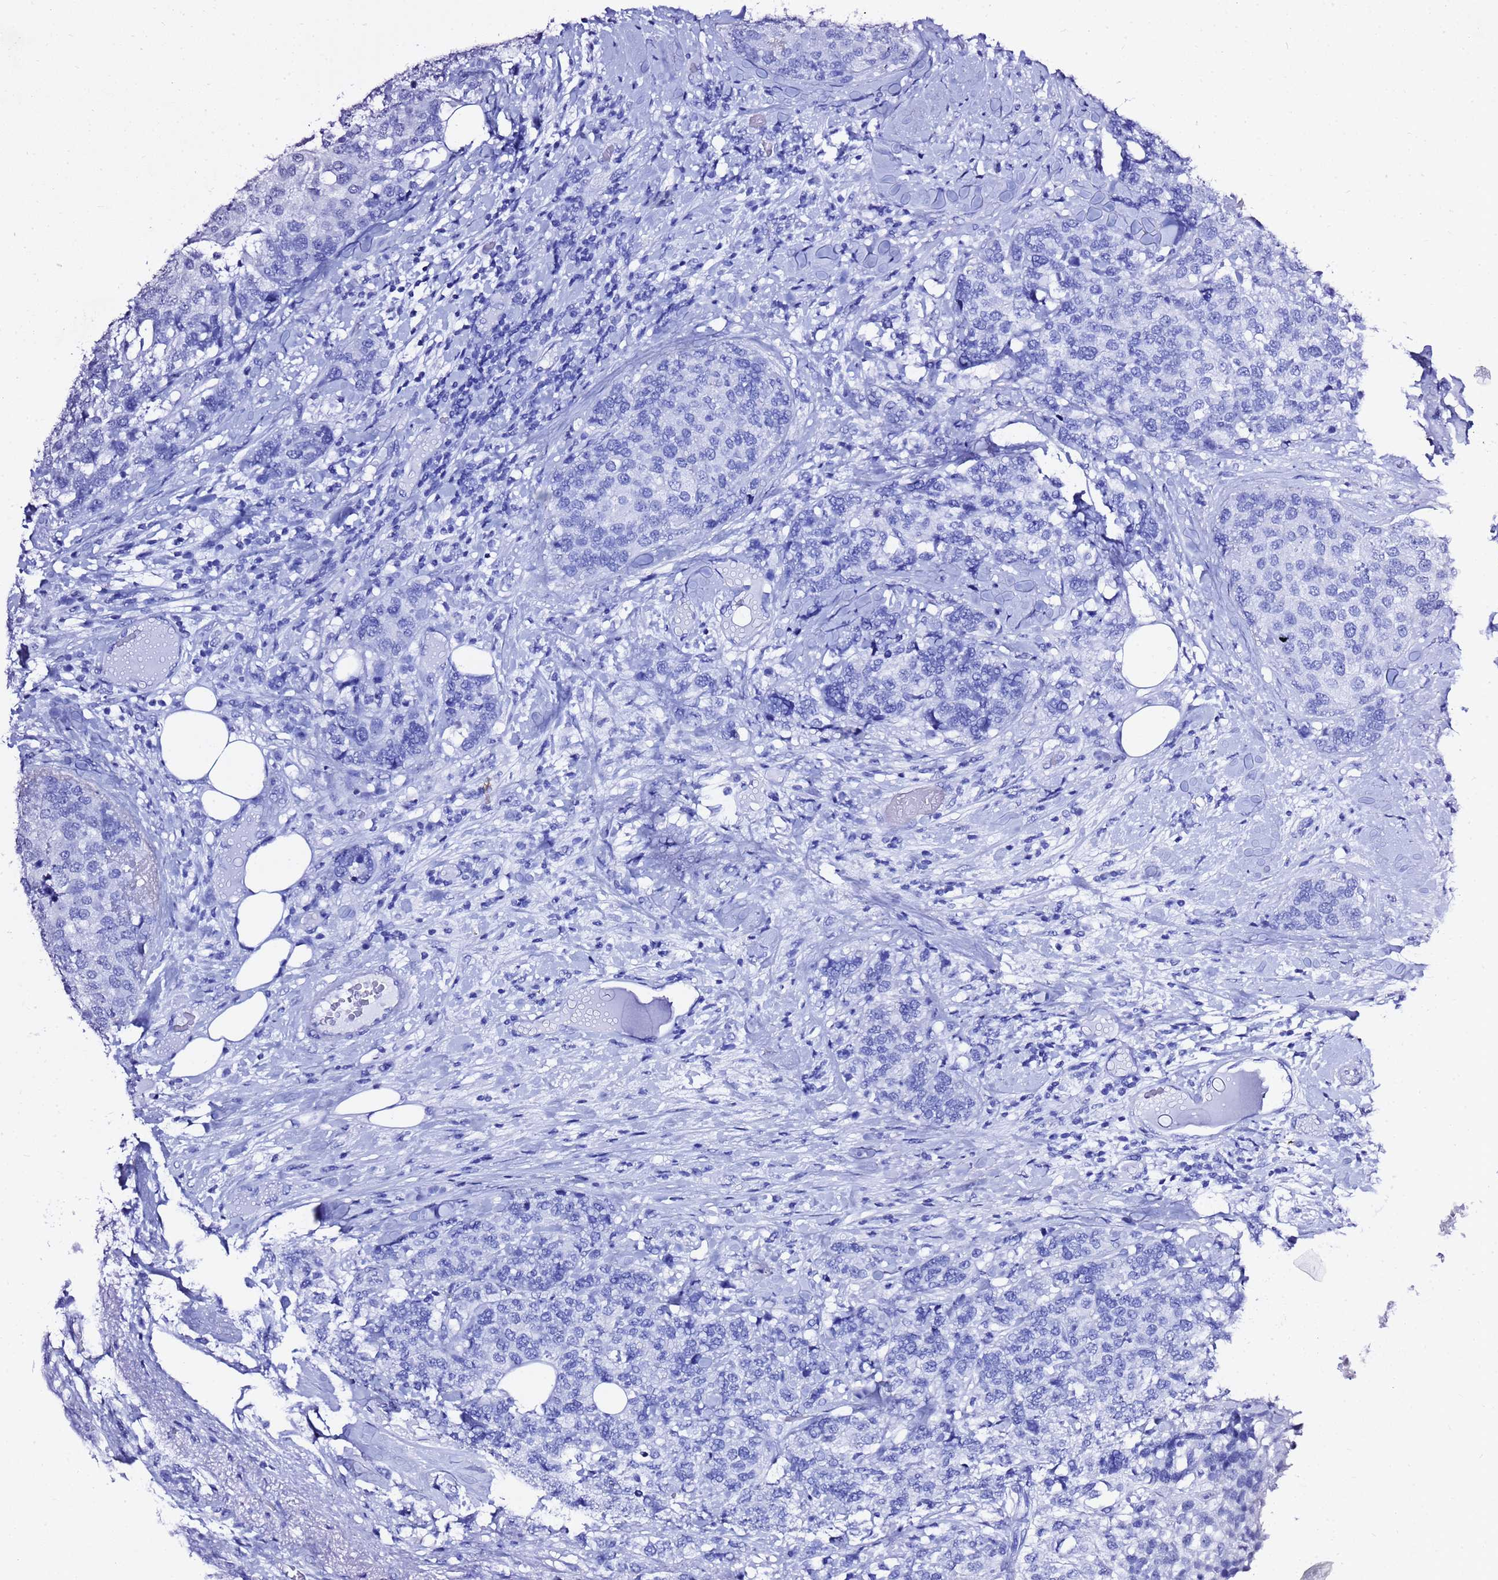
{"staining": {"intensity": "negative", "quantity": "none", "location": "none"}, "tissue": "breast cancer", "cell_type": "Tumor cells", "image_type": "cancer", "snomed": [{"axis": "morphology", "description": "Lobular carcinoma"}, {"axis": "topography", "description": "Breast"}], "caption": "An image of lobular carcinoma (breast) stained for a protein shows no brown staining in tumor cells. (Brightfield microscopy of DAB immunohistochemistry at high magnification).", "gene": "LIPF", "patient": {"sex": "female", "age": 59}}